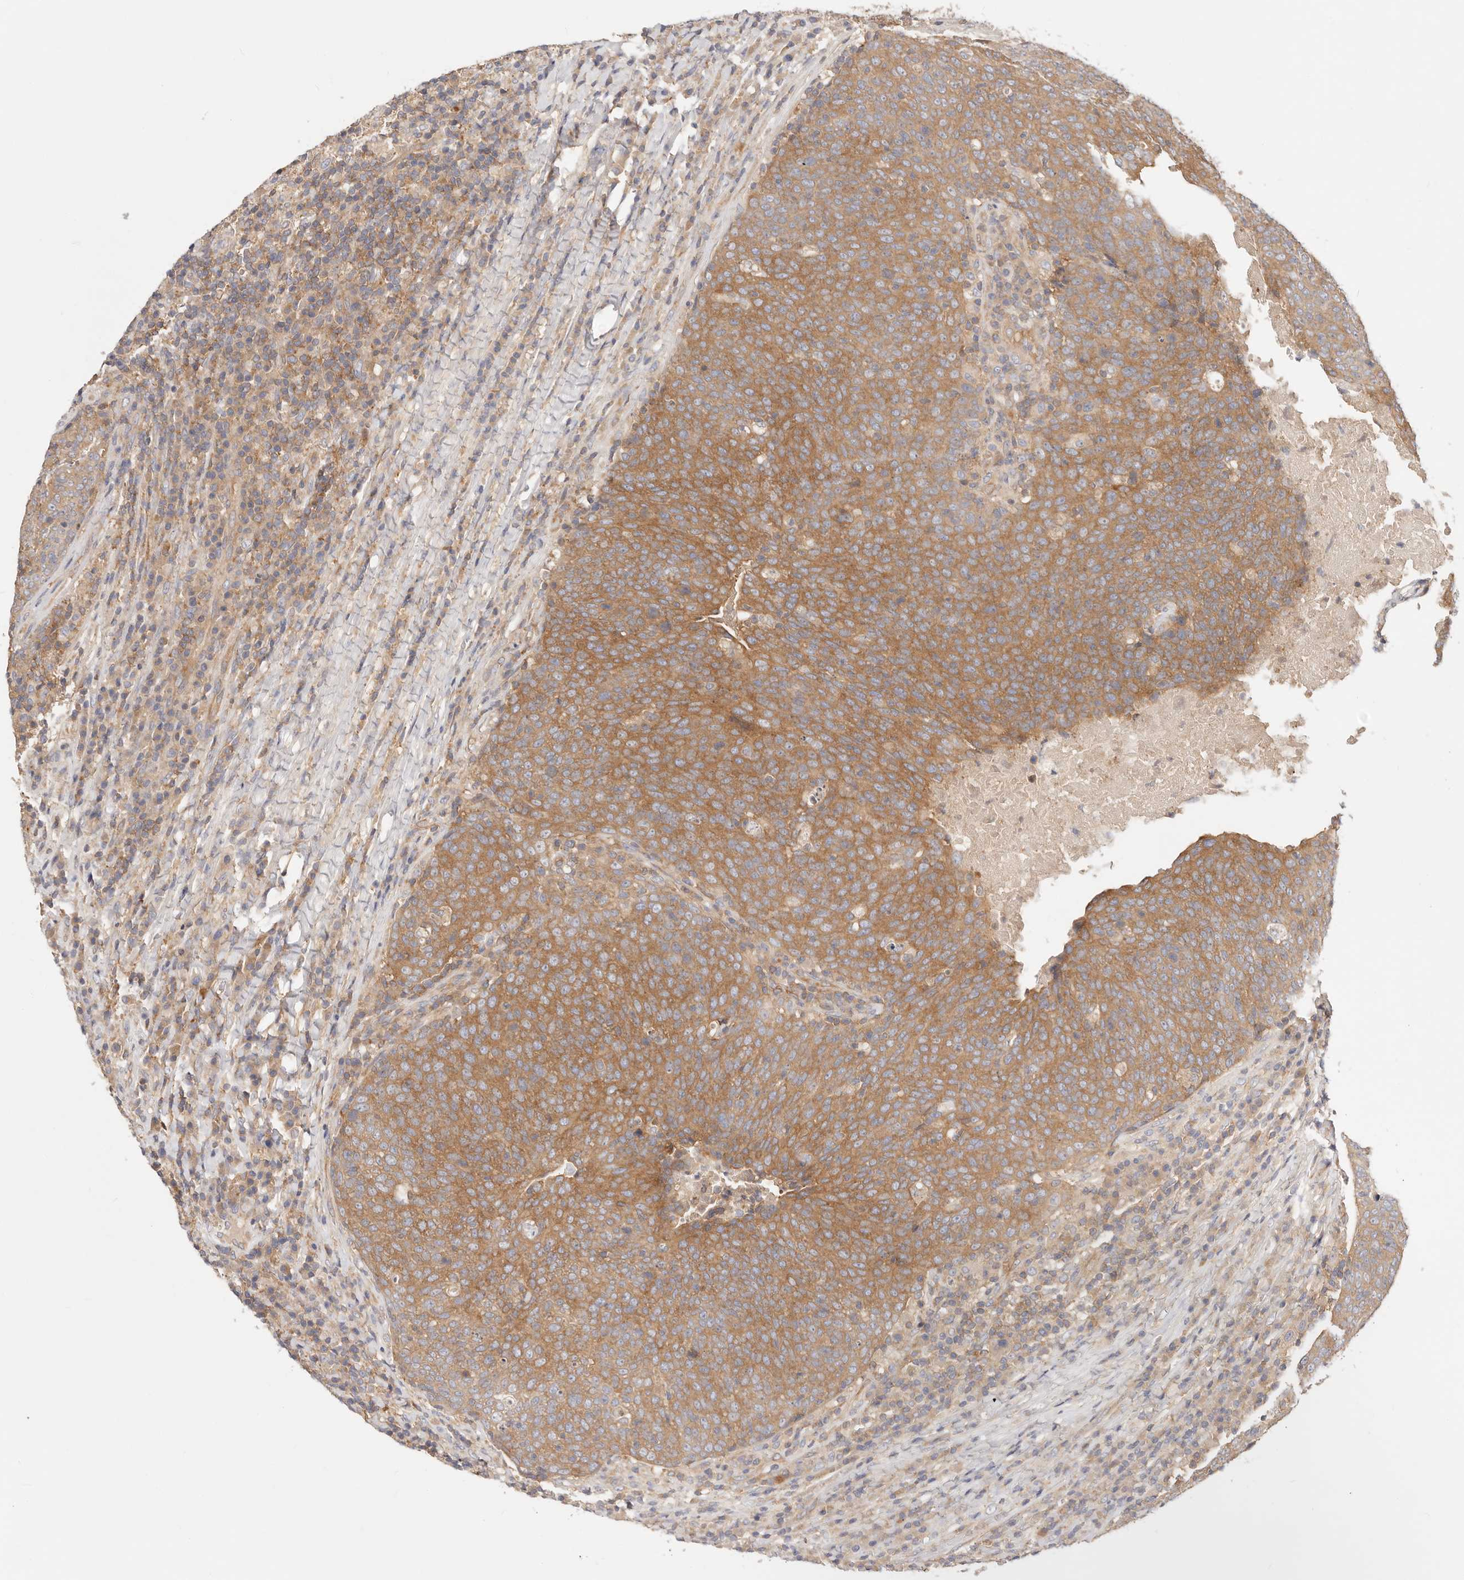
{"staining": {"intensity": "strong", "quantity": "25%-75%", "location": "cytoplasmic/membranous"}, "tissue": "head and neck cancer", "cell_type": "Tumor cells", "image_type": "cancer", "snomed": [{"axis": "morphology", "description": "Squamous cell carcinoma, NOS"}, {"axis": "morphology", "description": "Squamous cell carcinoma, metastatic, NOS"}, {"axis": "topography", "description": "Lymph node"}, {"axis": "topography", "description": "Head-Neck"}], "caption": "This photomicrograph demonstrates immunohistochemistry (IHC) staining of head and neck cancer, with high strong cytoplasmic/membranous expression in about 25%-75% of tumor cells.", "gene": "KCMF1", "patient": {"sex": "male", "age": 62}}